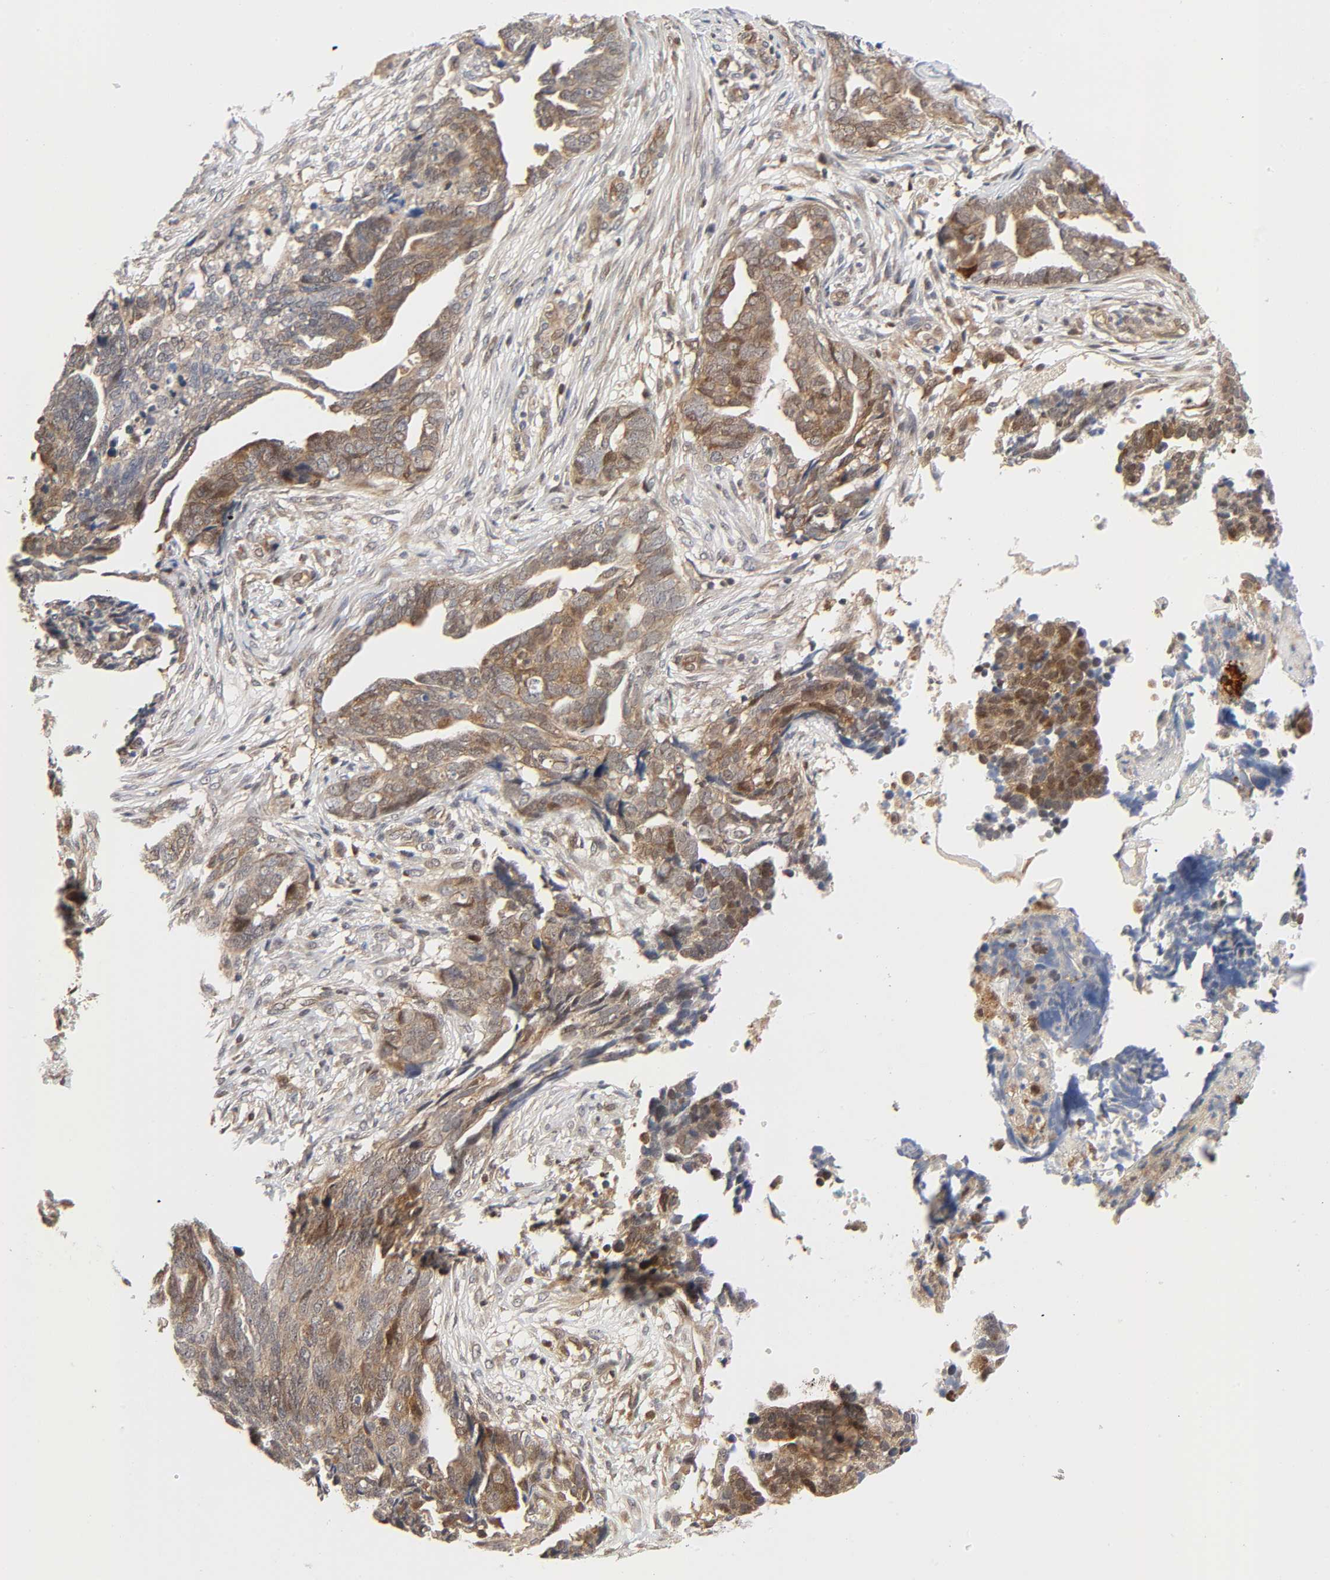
{"staining": {"intensity": "weak", "quantity": ">75%", "location": "cytoplasmic/membranous,nuclear"}, "tissue": "ovarian cancer", "cell_type": "Tumor cells", "image_type": "cancer", "snomed": [{"axis": "morphology", "description": "Normal tissue, NOS"}, {"axis": "morphology", "description": "Cystadenocarcinoma, serous, NOS"}, {"axis": "topography", "description": "Fallopian tube"}, {"axis": "topography", "description": "Ovary"}], "caption": "Serous cystadenocarcinoma (ovarian) stained for a protein displays weak cytoplasmic/membranous and nuclear positivity in tumor cells.", "gene": "CASP9", "patient": {"sex": "female", "age": 56}}